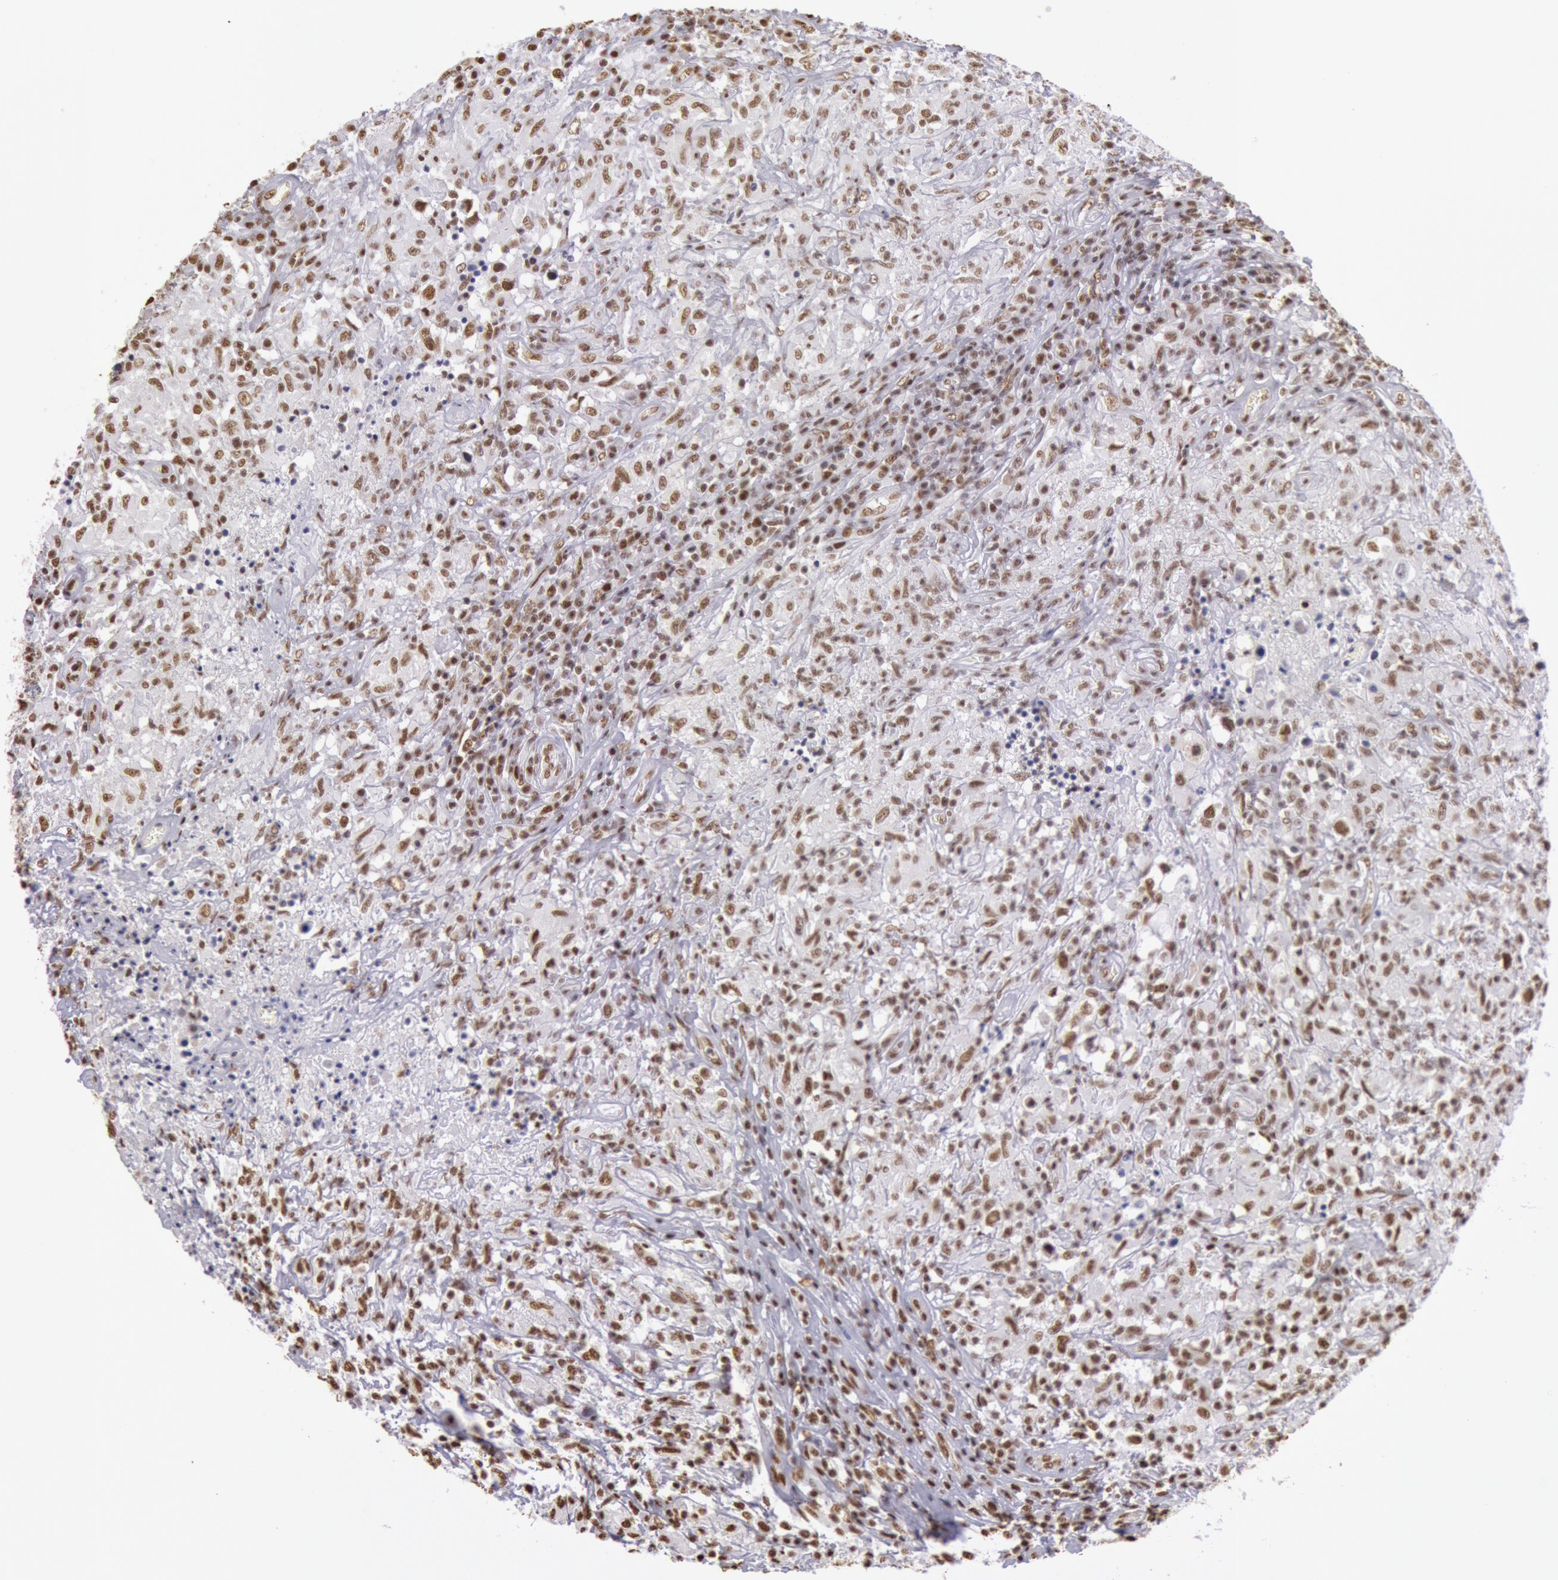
{"staining": {"intensity": "moderate", "quantity": "25%-75%", "location": "nuclear"}, "tissue": "testis cancer", "cell_type": "Tumor cells", "image_type": "cancer", "snomed": [{"axis": "morphology", "description": "Seminoma, NOS"}, {"axis": "topography", "description": "Testis"}], "caption": "Immunohistochemical staining of testis seminoma shows medium levels of moderate nuclear protein positivity in approximately 25%-75% of tumor cells.", "gene": "HNRNPH2", "patient": {"sex": "male", "age": 34}}